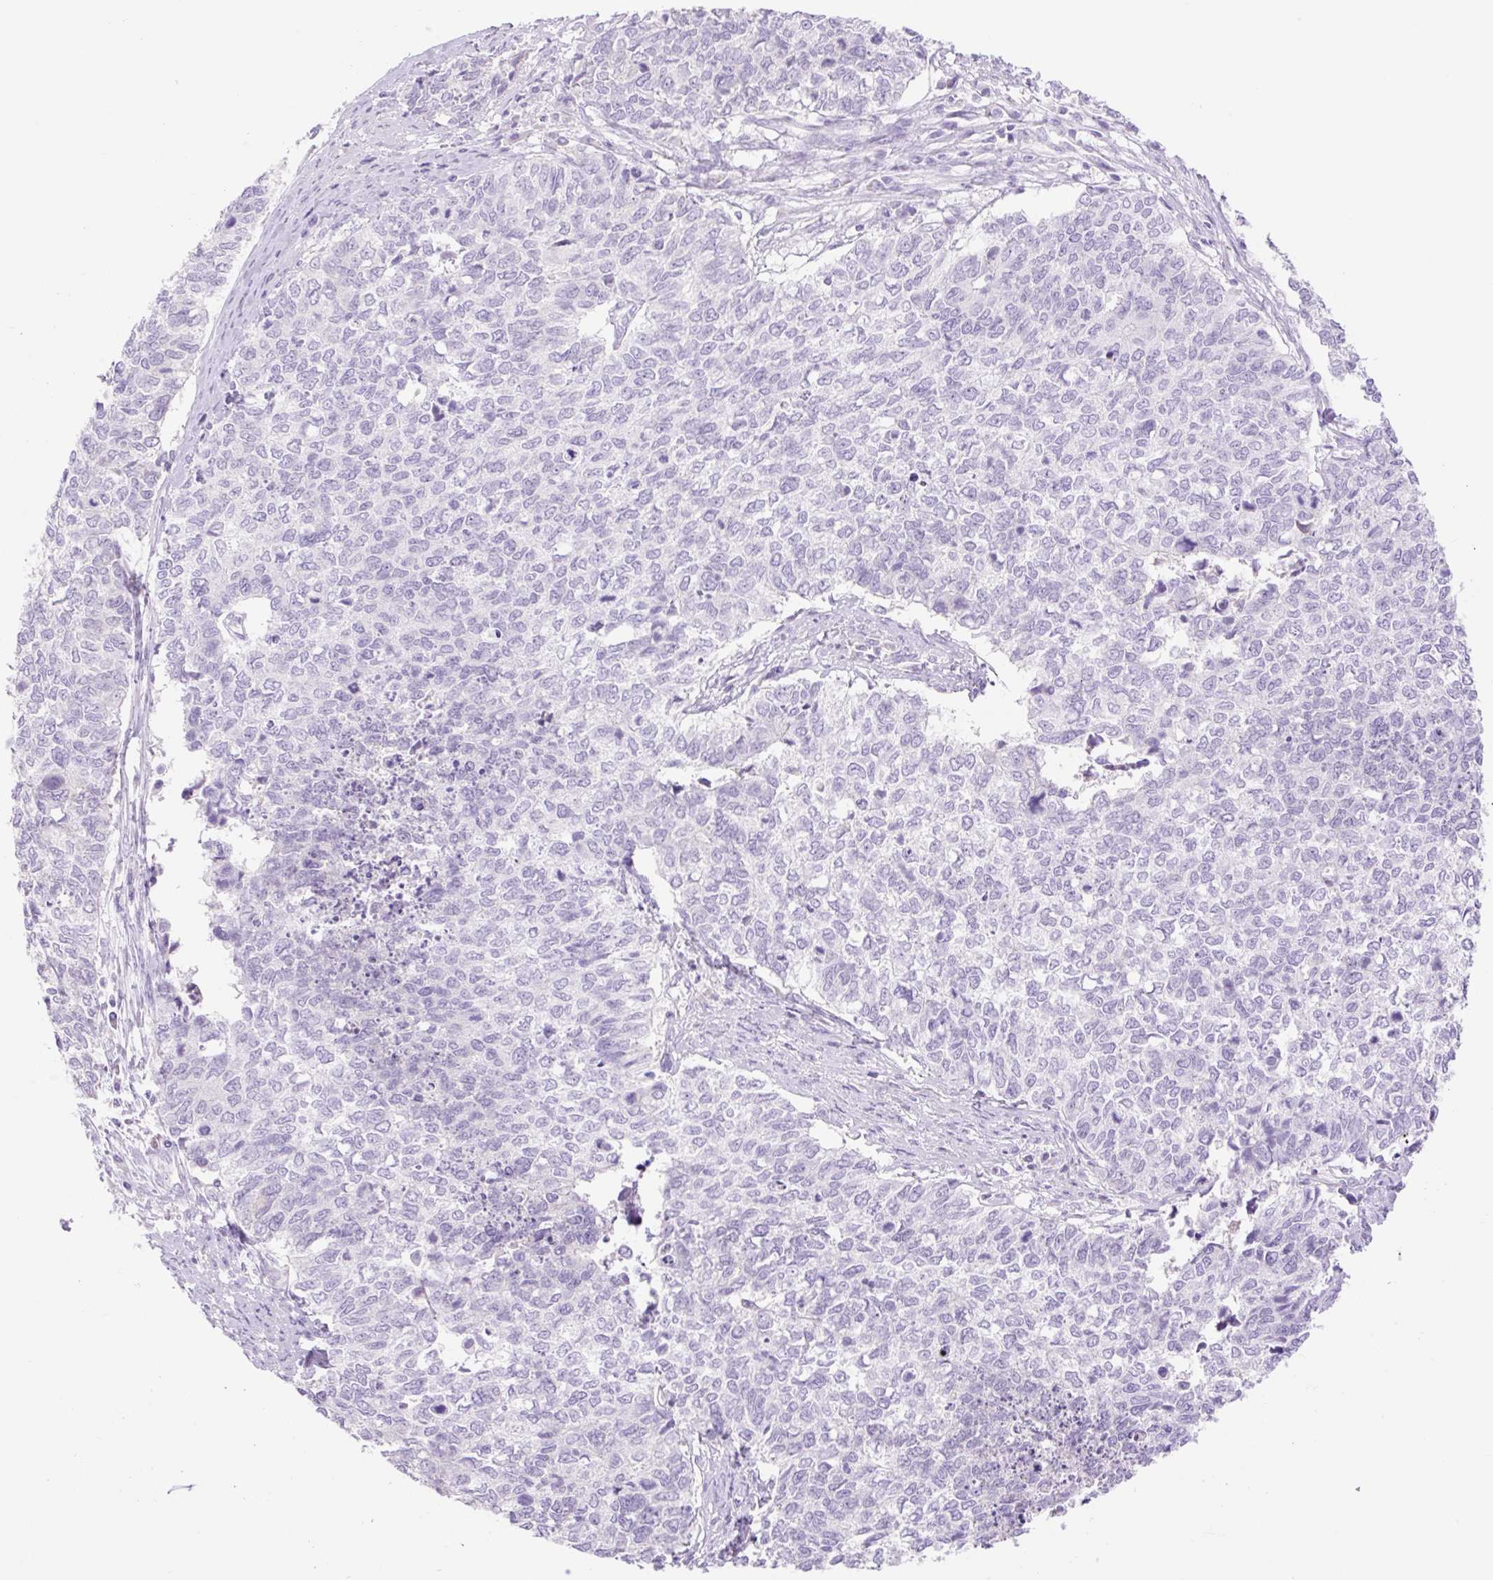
{"staining": {"intensity": "negative", "quantity": "none", "location": "none"}, "tissue": "cervical cancer", "cell_type": "Tumor cells", "image_type": "cancer", "snomed": [{"axis": "morphology", "description": "Adenocarcinoma, NOS"}, {"axis": "topography", "description": "Cervix"}], "caption": "DAB immunohistochemical staining of human cervical adenocarcinoma exhibits no significant staining in tumor cells.", "gene": "SLC25A40", "patient": {"sex": "female", "age": 63}}